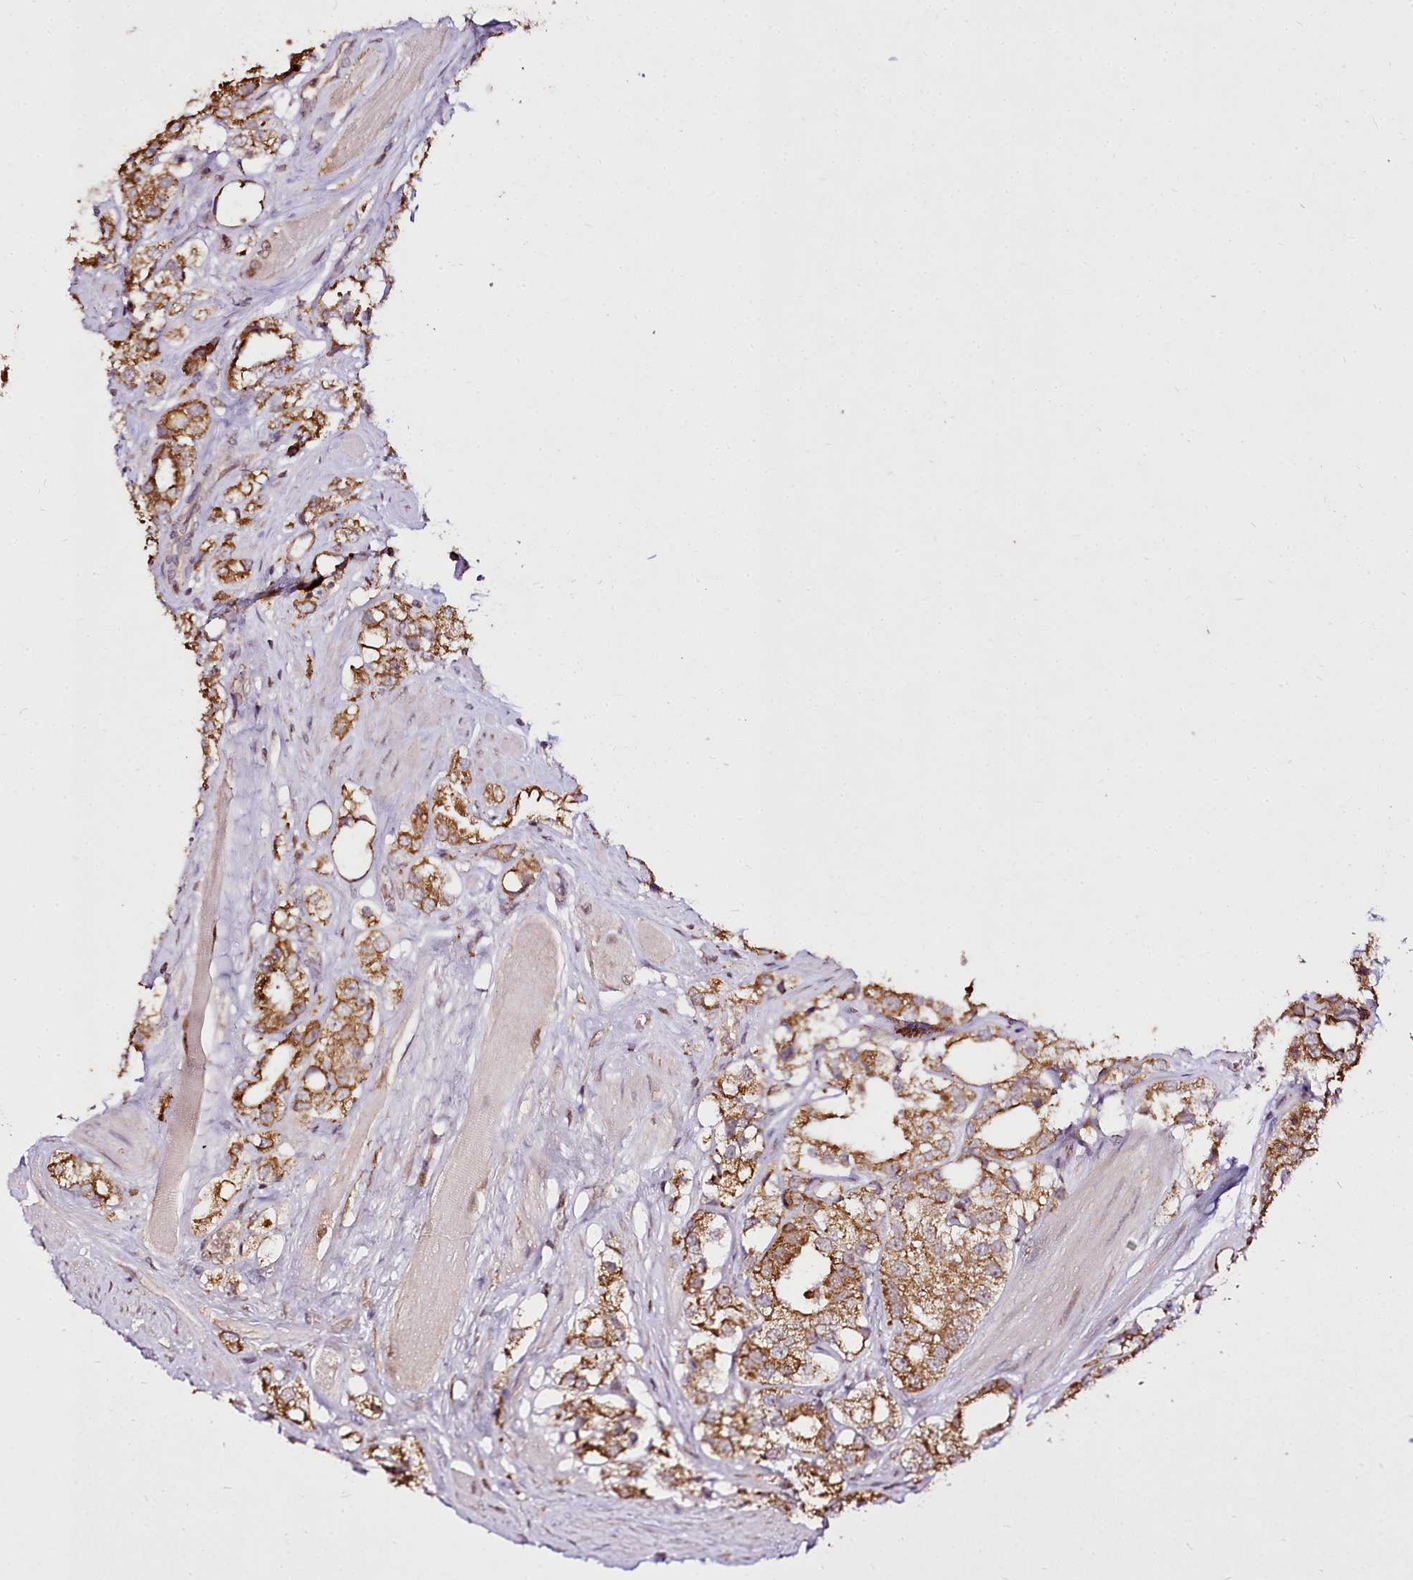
{"staining": {"intensity": "moderate", "quantity": ">75%", "location": "cytoplasmic/membranous"}, "tissue": "prostate cancer", "cell_type": "Tumor cells", "image_type": "cancer", "snomed": [{"axis": "morphology", "description": "Adenocarcinoma, NOS"}, {"axis": "topography", "description": "Prostate"}], "caption": "This image reveals IHC staining of adenocarcinoma (prostate), with medium moderate cytoplasmic/membranous staining in approximately >75% of tumor cells.", "gene": "EDIL3", "patient": {"sex": "male", "age": 79}}